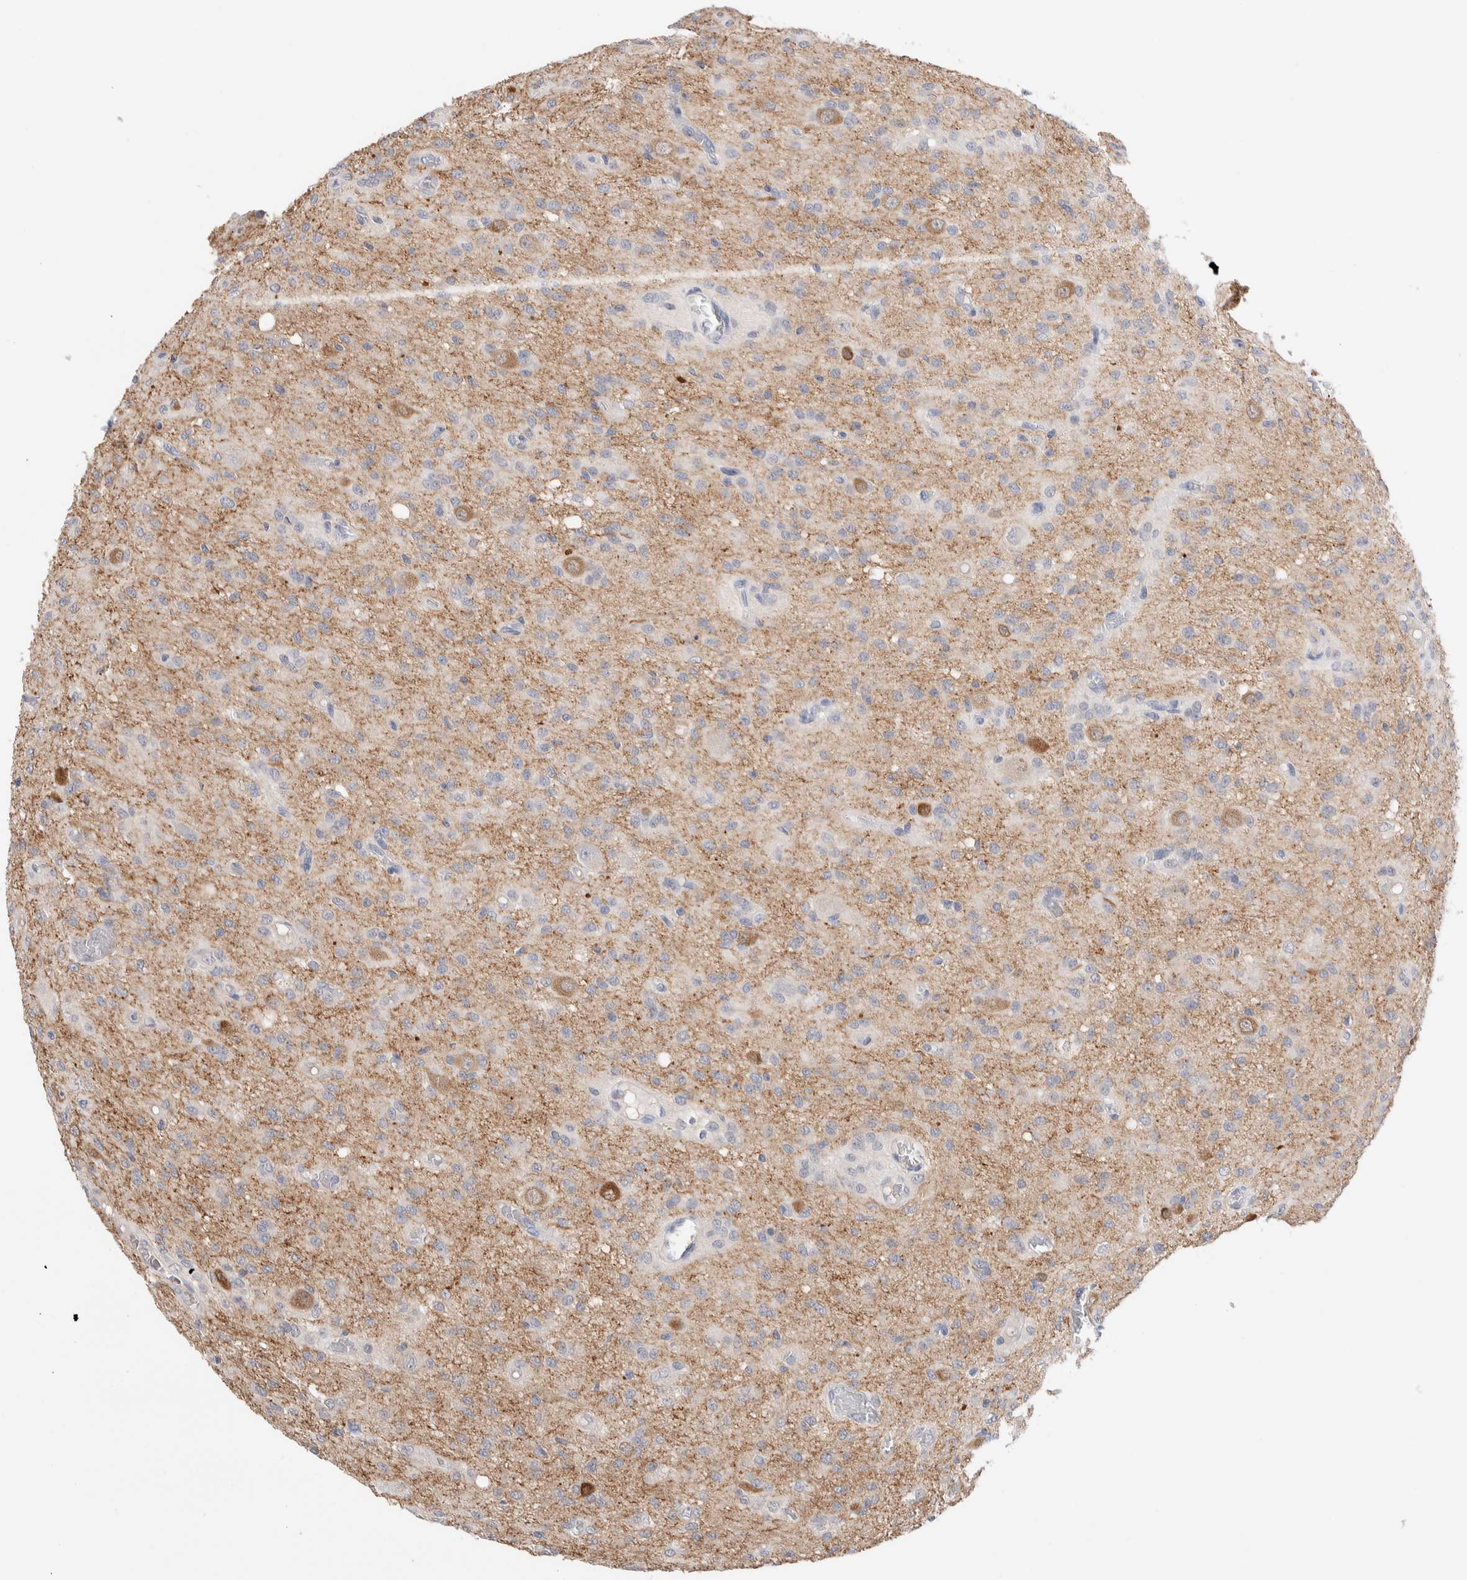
{"staining": {"intensity": "negative", "quantity": "none", "location": "none"}, "tissue": "glioma", "cell_type": "Tumor cells", "image_type": "cancer", "snomed": [{"axis": "morphology", "description": "Glioma, malignant, High grade"}, {"axis": "topography", "description": "Brain"}], "caption": "Immunohistochemistry (IHC) micrograph of malignant glioma (high-grade) stained for a protein (brown), which displays no positivity in tumor cells.", "gene": "GDA", "patient": {"sex": "female", "age": 59}}